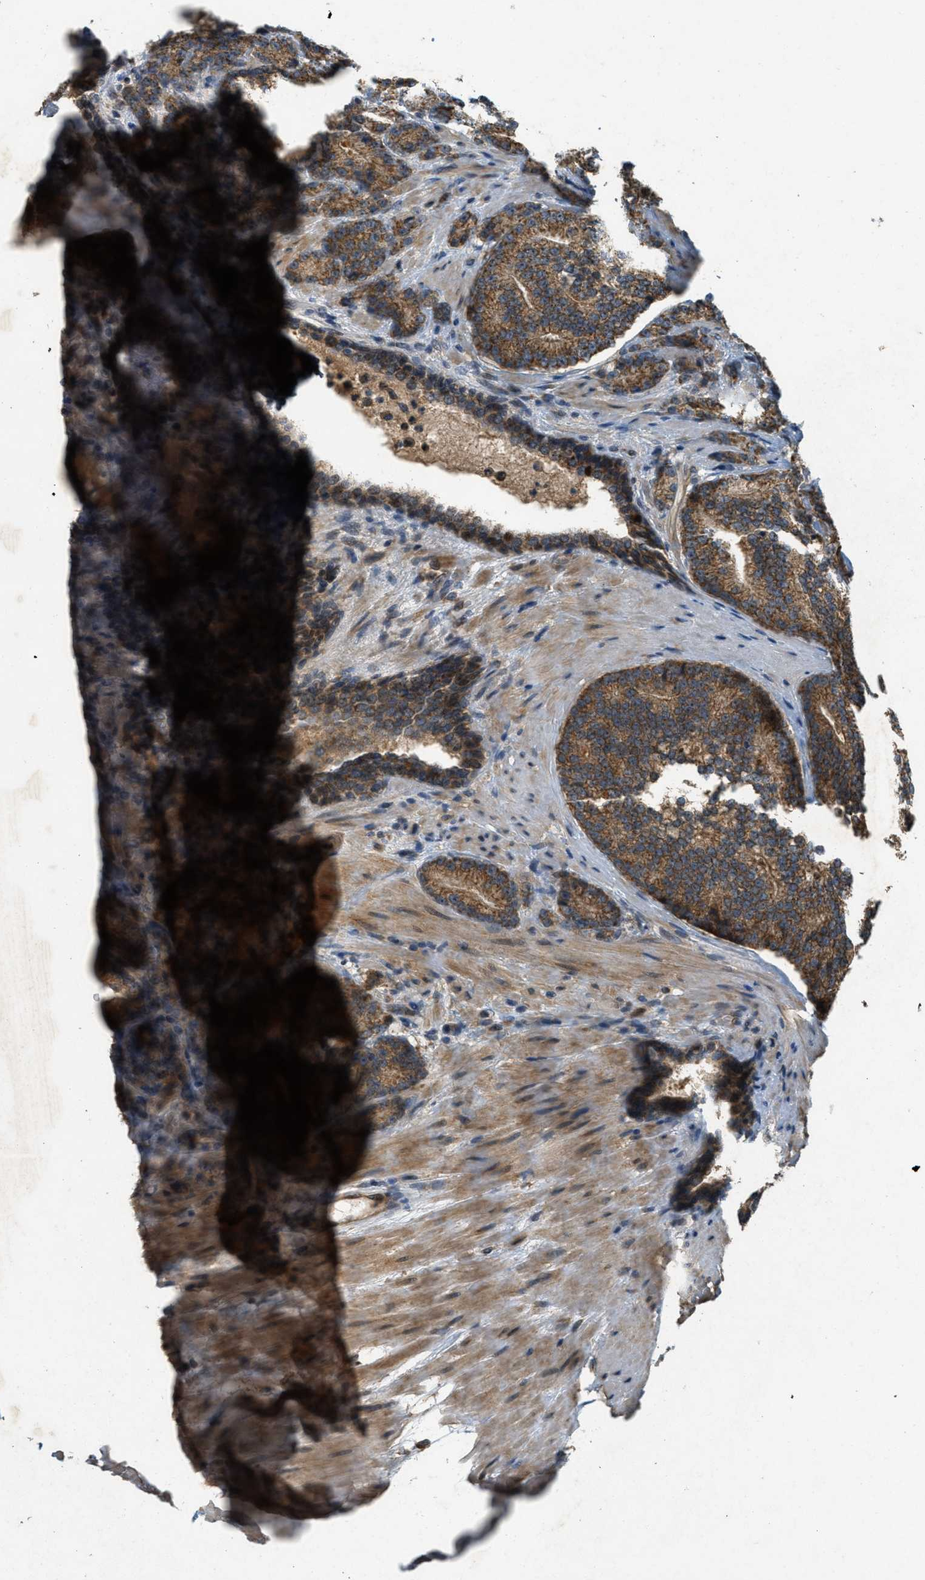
{"staining": {"intensity": "moderate", "quantity": ">75%", "location": "cytoplasmic/membranous"}, "tissue": "prostate cancer", "cell_type": "Tumor cells", "image_type": "cancer", "snomed": [{"axis": "morphology", "description": "Adenocarcinoma, High grade"}, {"axis": "topography", "description": "Prostate"}], "caption": "A histopathology image of prostate high-grade adenocarcinoma stained for a protein exhibits moderate cytoplasmic/membranous brown staining in tumor cells. (DAB IHC, brown staining for protein, blue staining for nuclei).", "gene": "PPP1R15A", "patient": {"sex": "male", "age": 61}}